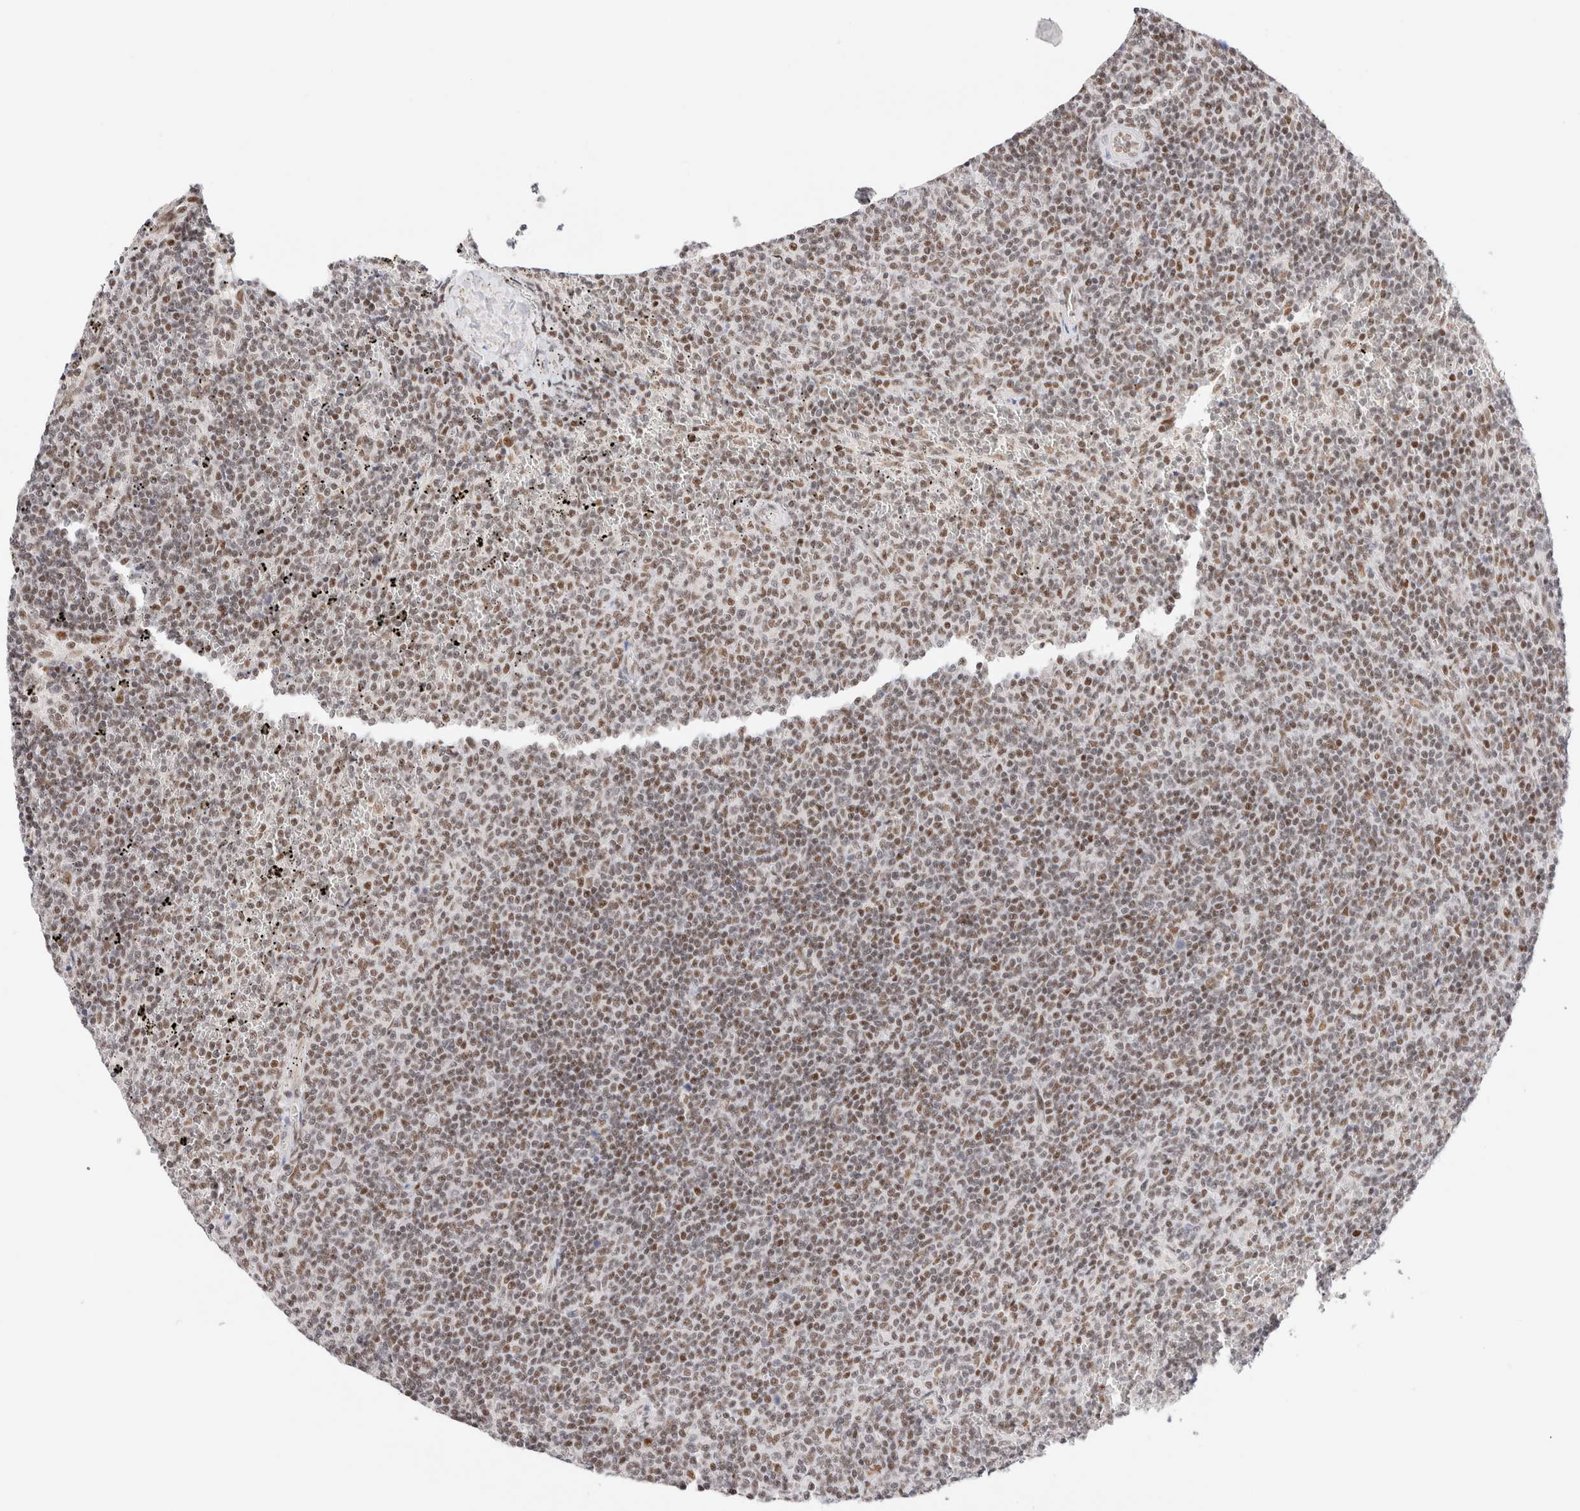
{"staining": {"intensity": "weak", "quantity": ">75%", "location": "nuclear"}, "tissue": "lymphoma", "cell_type": "Tumor cells", "image_type": "cancer", "snomed": [{"axis": "morphology", "description": "Malignant lymphoma, non-Hodgkin's type, Low grade"}, {"axis": "topography", "description": "Spleen"}], "caption": "This histopathology image demonstrates immunohistochemistry (IHC) staining of human lymphoma, with low weak nuclear staining in approximately >75% of tumor cells.", "gene": "ZNF282", "patient": {"sex": "female", "age": 50}}